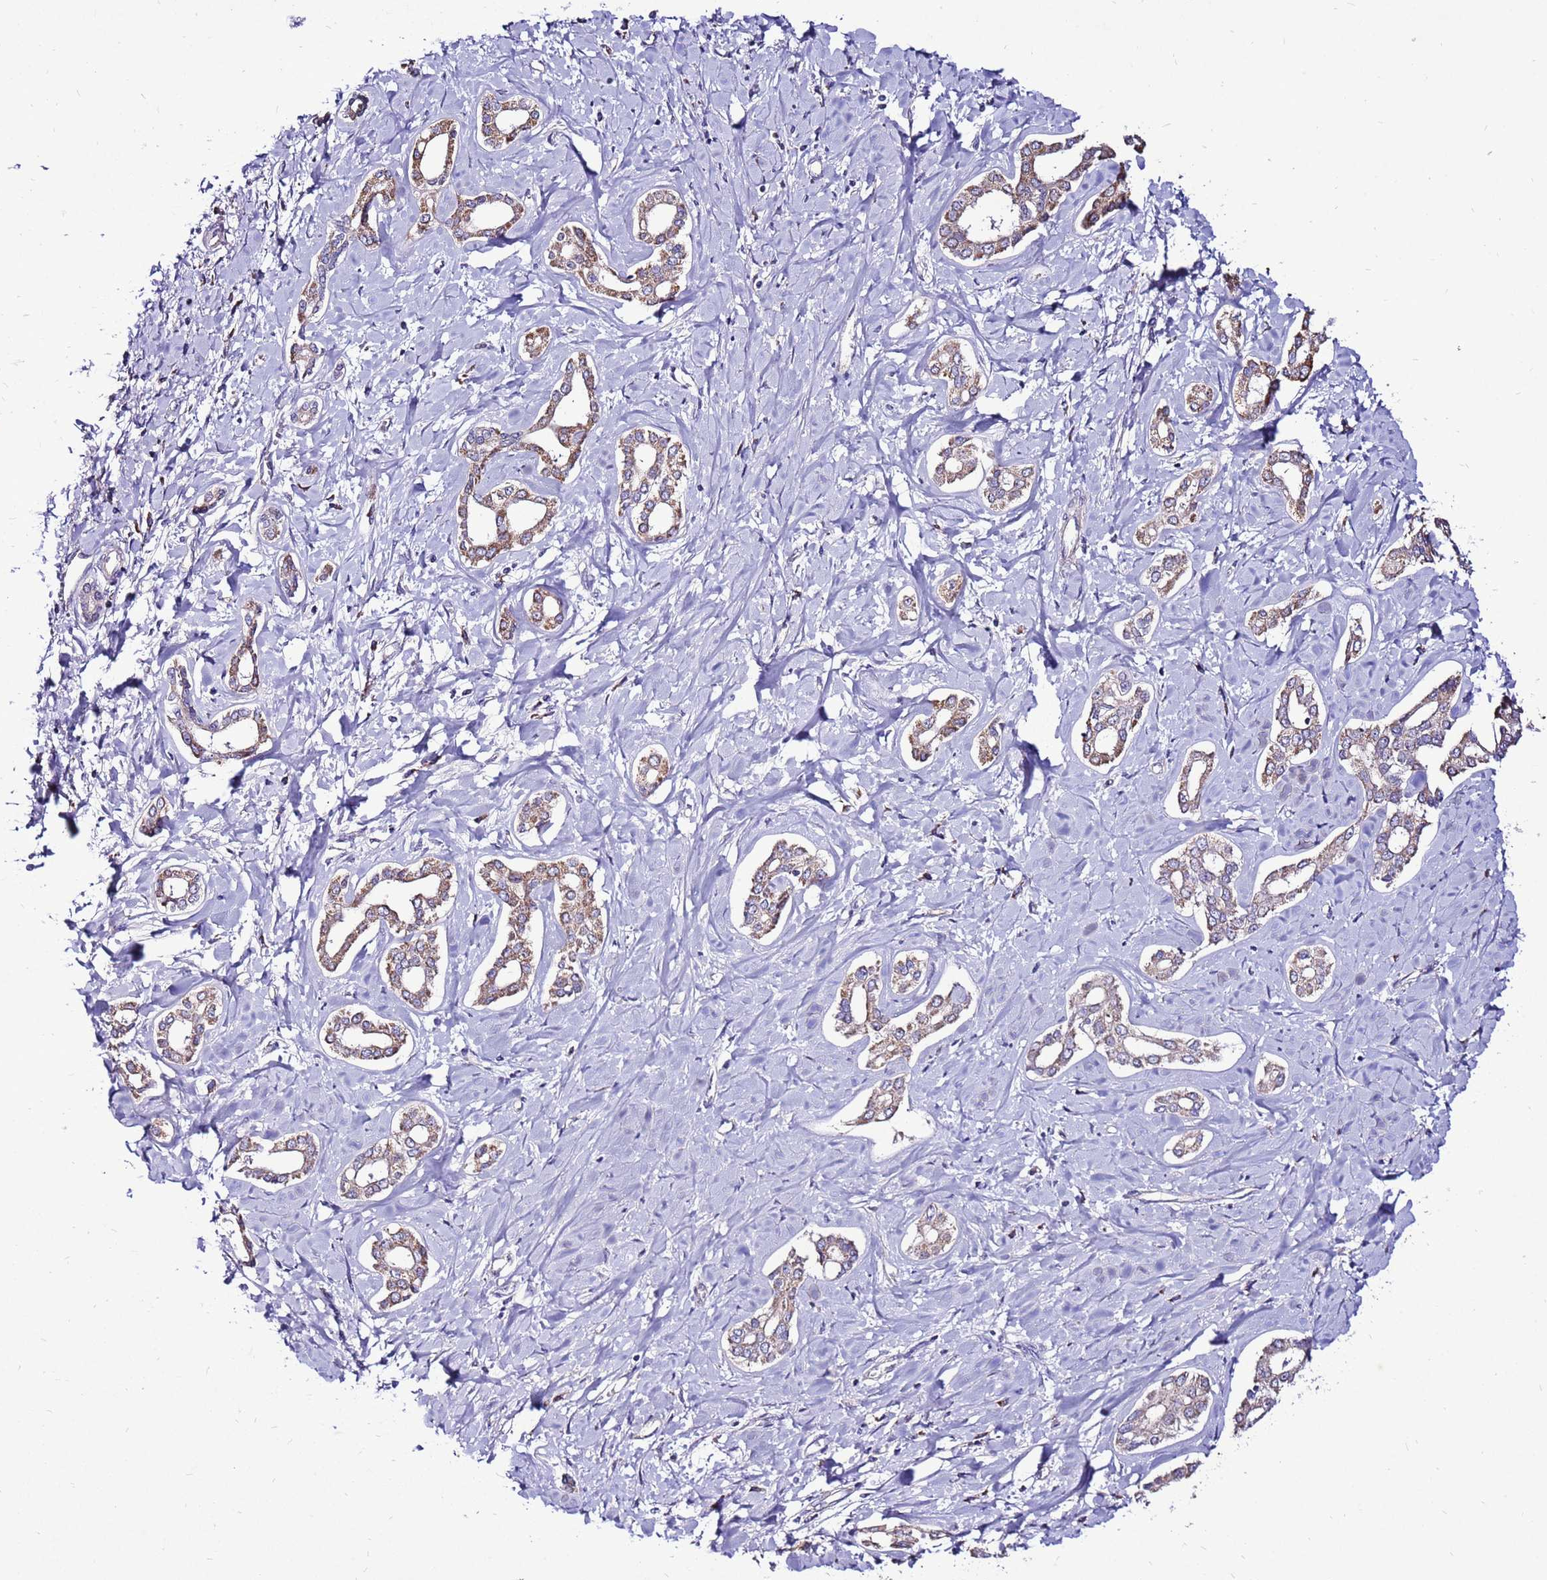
{"staining": {"intensity": "moderate", "quantity": ">75%", "location": "cytoplasmic/membranous"}, "tissue": "liver cancer", "cell_type": "Tumor cells", "image_type": "cancer", "snomed": [{"axis": "morphology", "description": "Cholangiocarcinoma"}, {"axis": "topography", "description": "Liver"}], "caption": "This is a micrograph of immunohistochemistry staining of liver cholangiocarcinoma, which shows moderate positivity in the cytoplasmic/membranous of tumor cells.", "gene": "TMEM106C", "patient": {"sex": "female", "age": 77}}